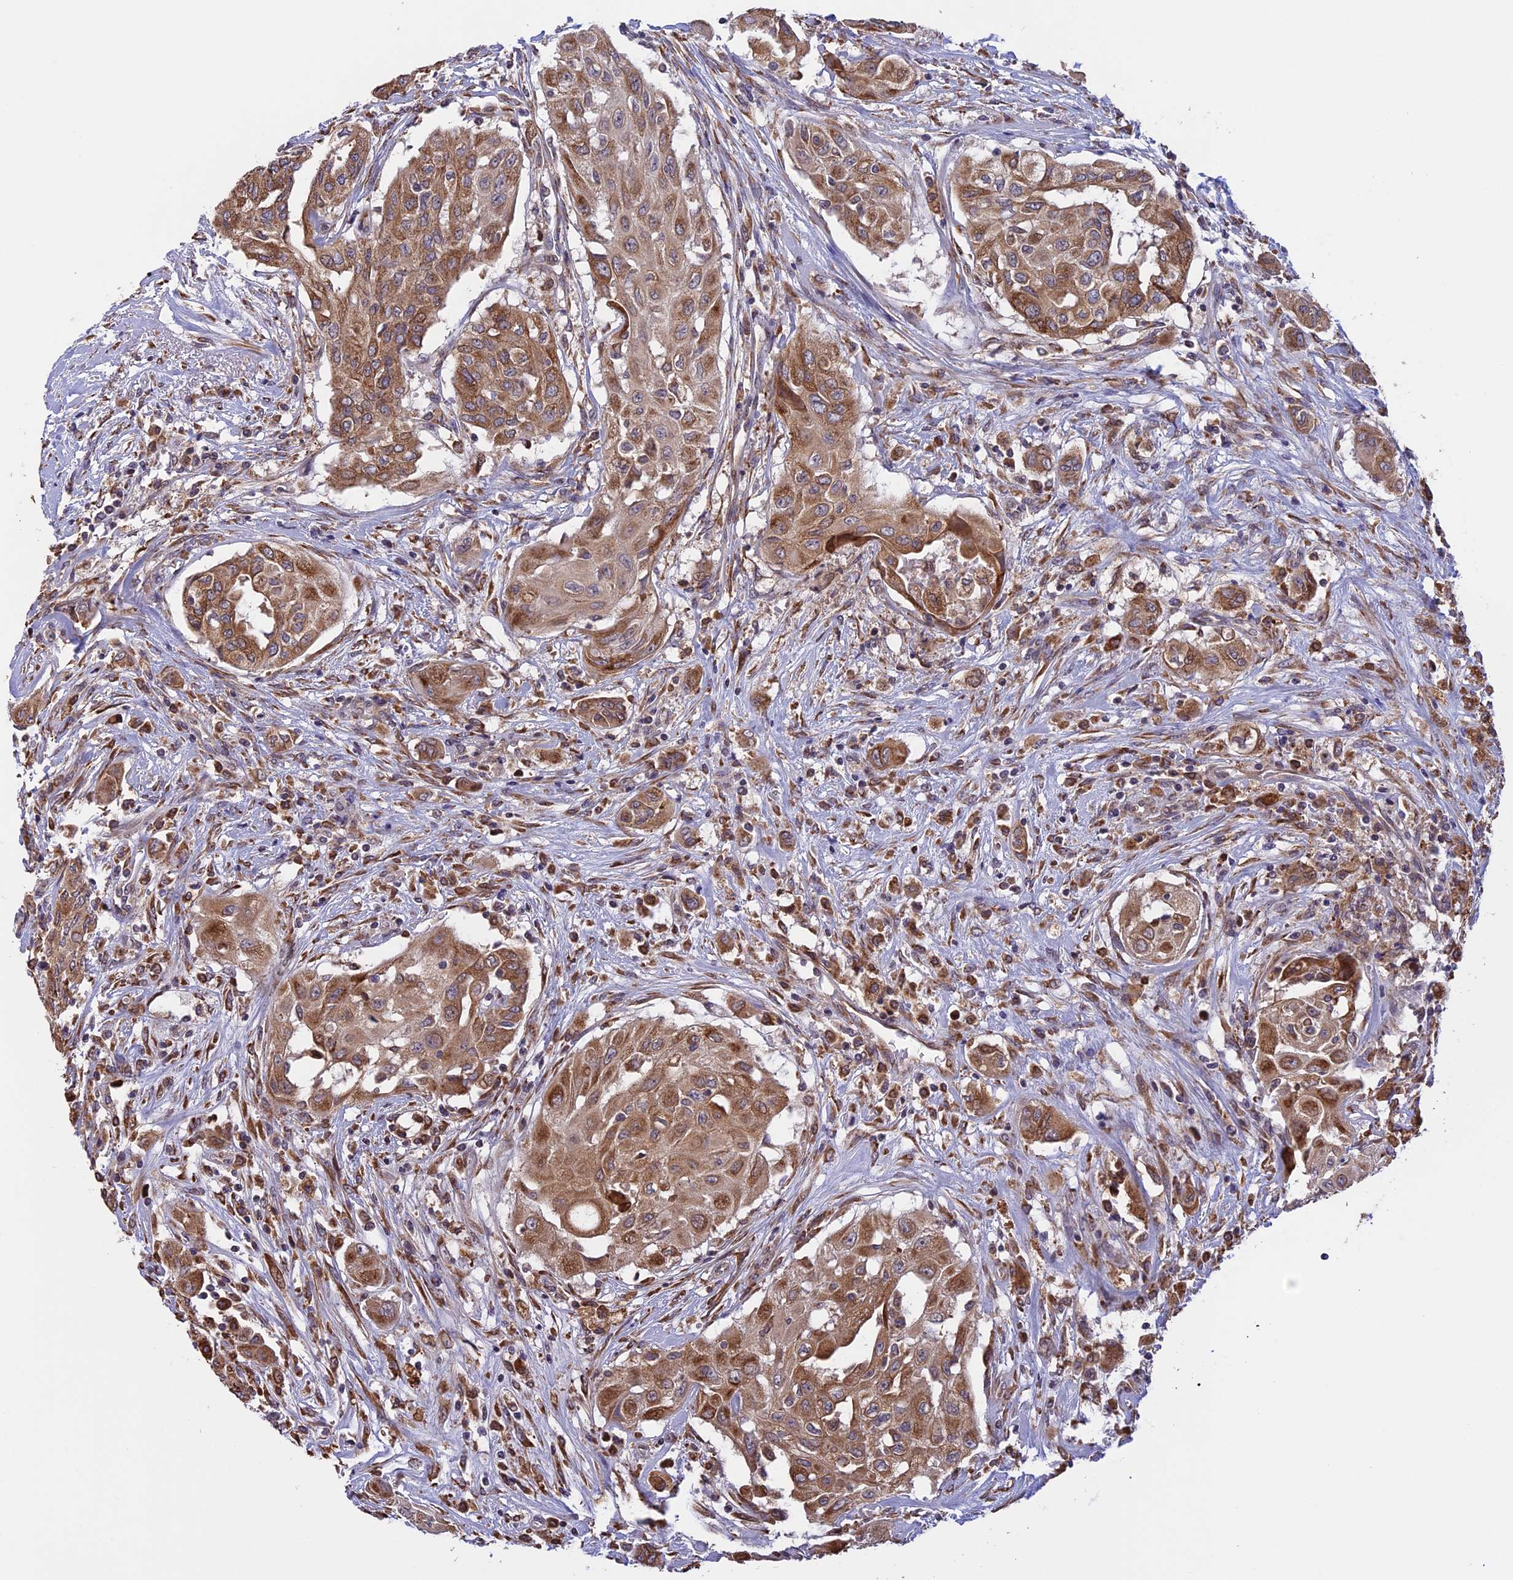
{"staining": {"intensity": "moderate", "quantity": ">75%", "location": "cytoplasmic/membranous"}, "tissue": "thyroid cancer", "cell_type": "Tumor cells", "image_type": "cancer", "snomed": [{"axis": "morphology", "description": "Papillary adenocarcinoma, NOS"}, {"axis": "topography", "description": "Thyroid gland"}], "caption": "Immunohistochemistry histopathology image of human papillary adenocarcinoma (thyroid) stained for a protein (brown), which demonstrates medium levels of moderate cytoplasmic/membranous staining in about >75% of tumor cells.", "gene": "DMRTA2", "patient": {"sex": "female", "age": 59}}